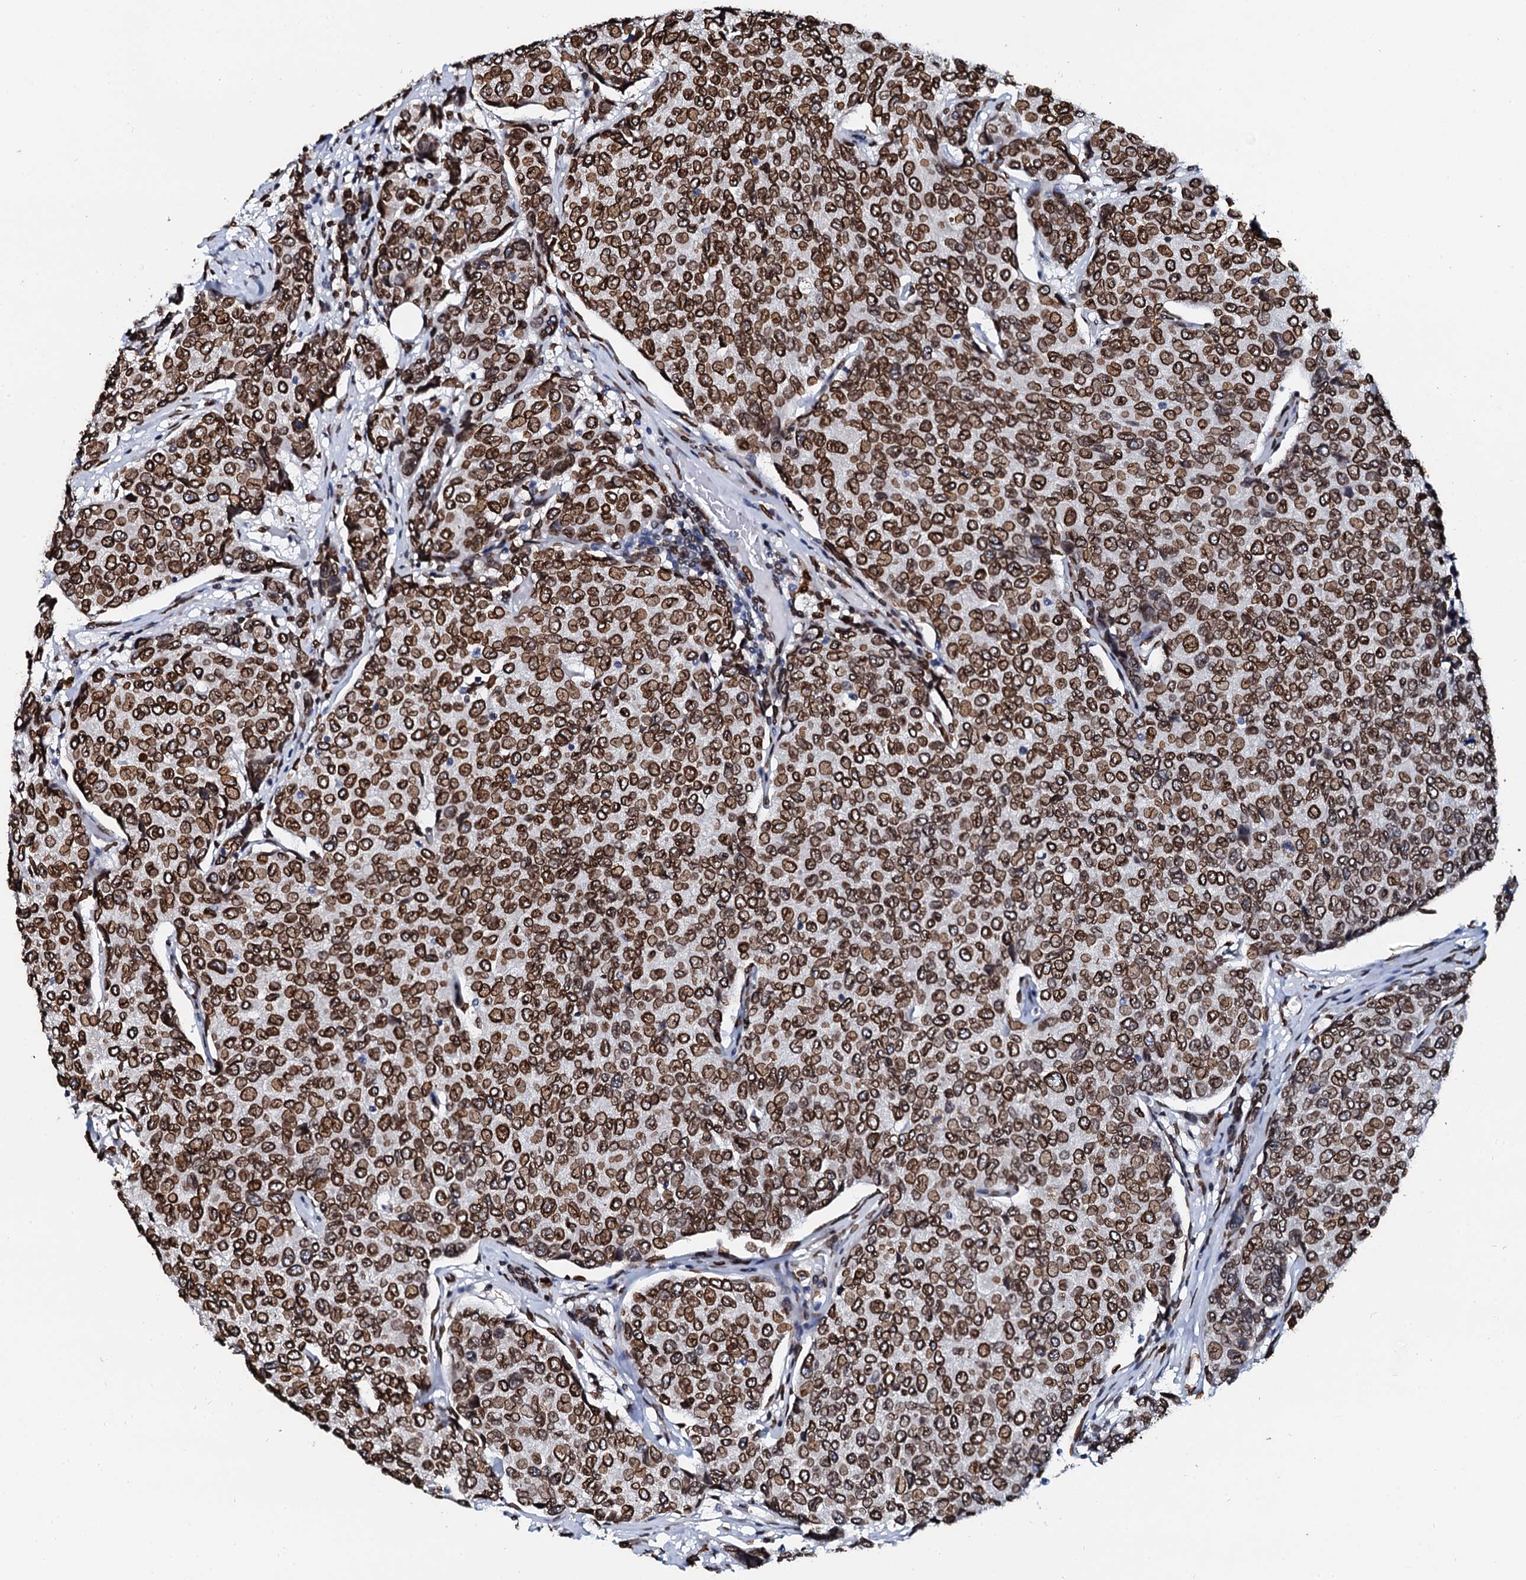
{"staining": {"intensity": "strong", "quantity": ">75%", "location": "cytoplasmic/membranous,nuclear"}, "tissue": "breast cancer", "cell_type": "Tumor cells", "image_type": "cancer", "snomed": [{"axis": "morphology", "description": "Duct carcinoma"}, {"axis": "topography", "description": "Breast"}], "caption": "The histopathology image displays a brown stain indicating the presence of a protein in the cytoplasmic/membranous and nuclear of tumor cells in breast invasive ductal carcinoma.", "gene": "KATNAL2", "patient": {"sex": "female", "age": 55}}